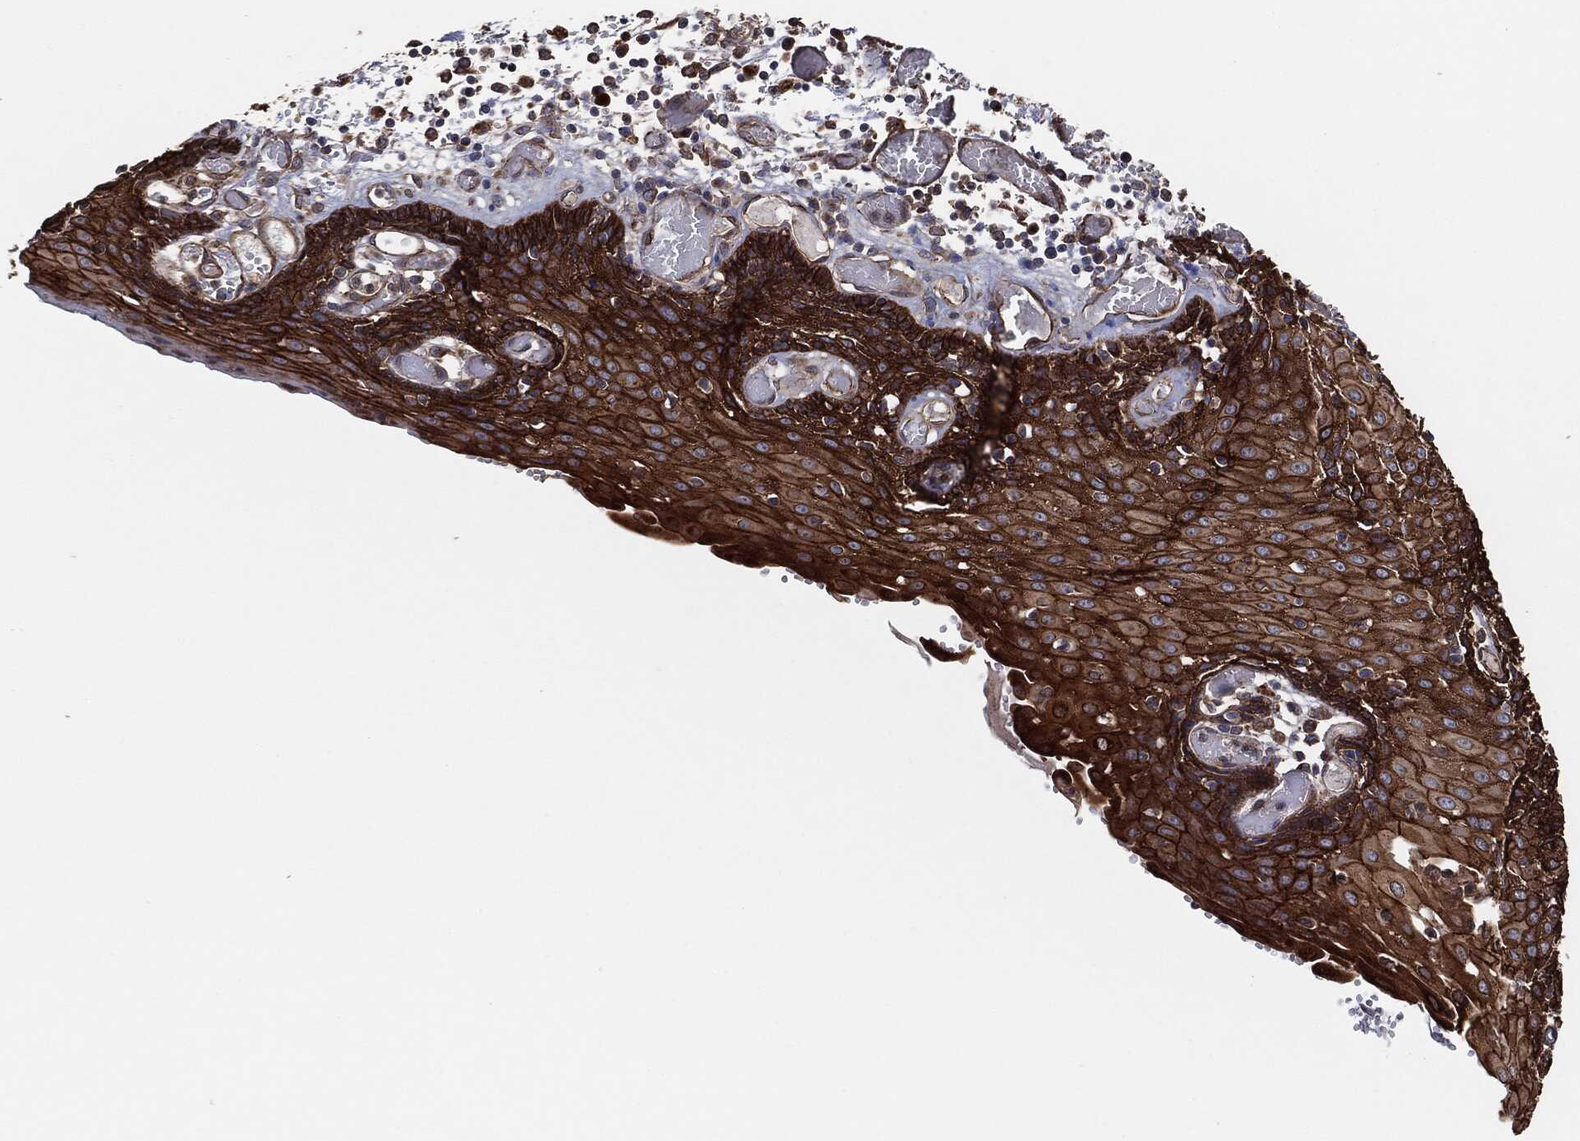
{"staining": {"intensity": "strong", "quantity": "25%-75%", "location": "cytoplasmic/membranous"}, "tissue": "esophagus", "cell_type": "Squamous epithelial cells", "image_type": "normal", "snomed": [{"axis": "morphology", "description": "Normal tissue, NOS"}, {"axis": "topography", "description": "Esophagus"}], "caption": "Unremarkable esophagus exhibits strong cytoplasmic/membranous expression in approximately 25%-75% of squamous epithelial cells, visualized by immunohistochemistry. Using DAB (3,3'-diaminobenzidine) (brown) and hematoxylin (blue) stains, captured at high magnification using brightfield microscopy.", "gene": "CTNNA1", "patient": {"sex": "male", "age": 58}}